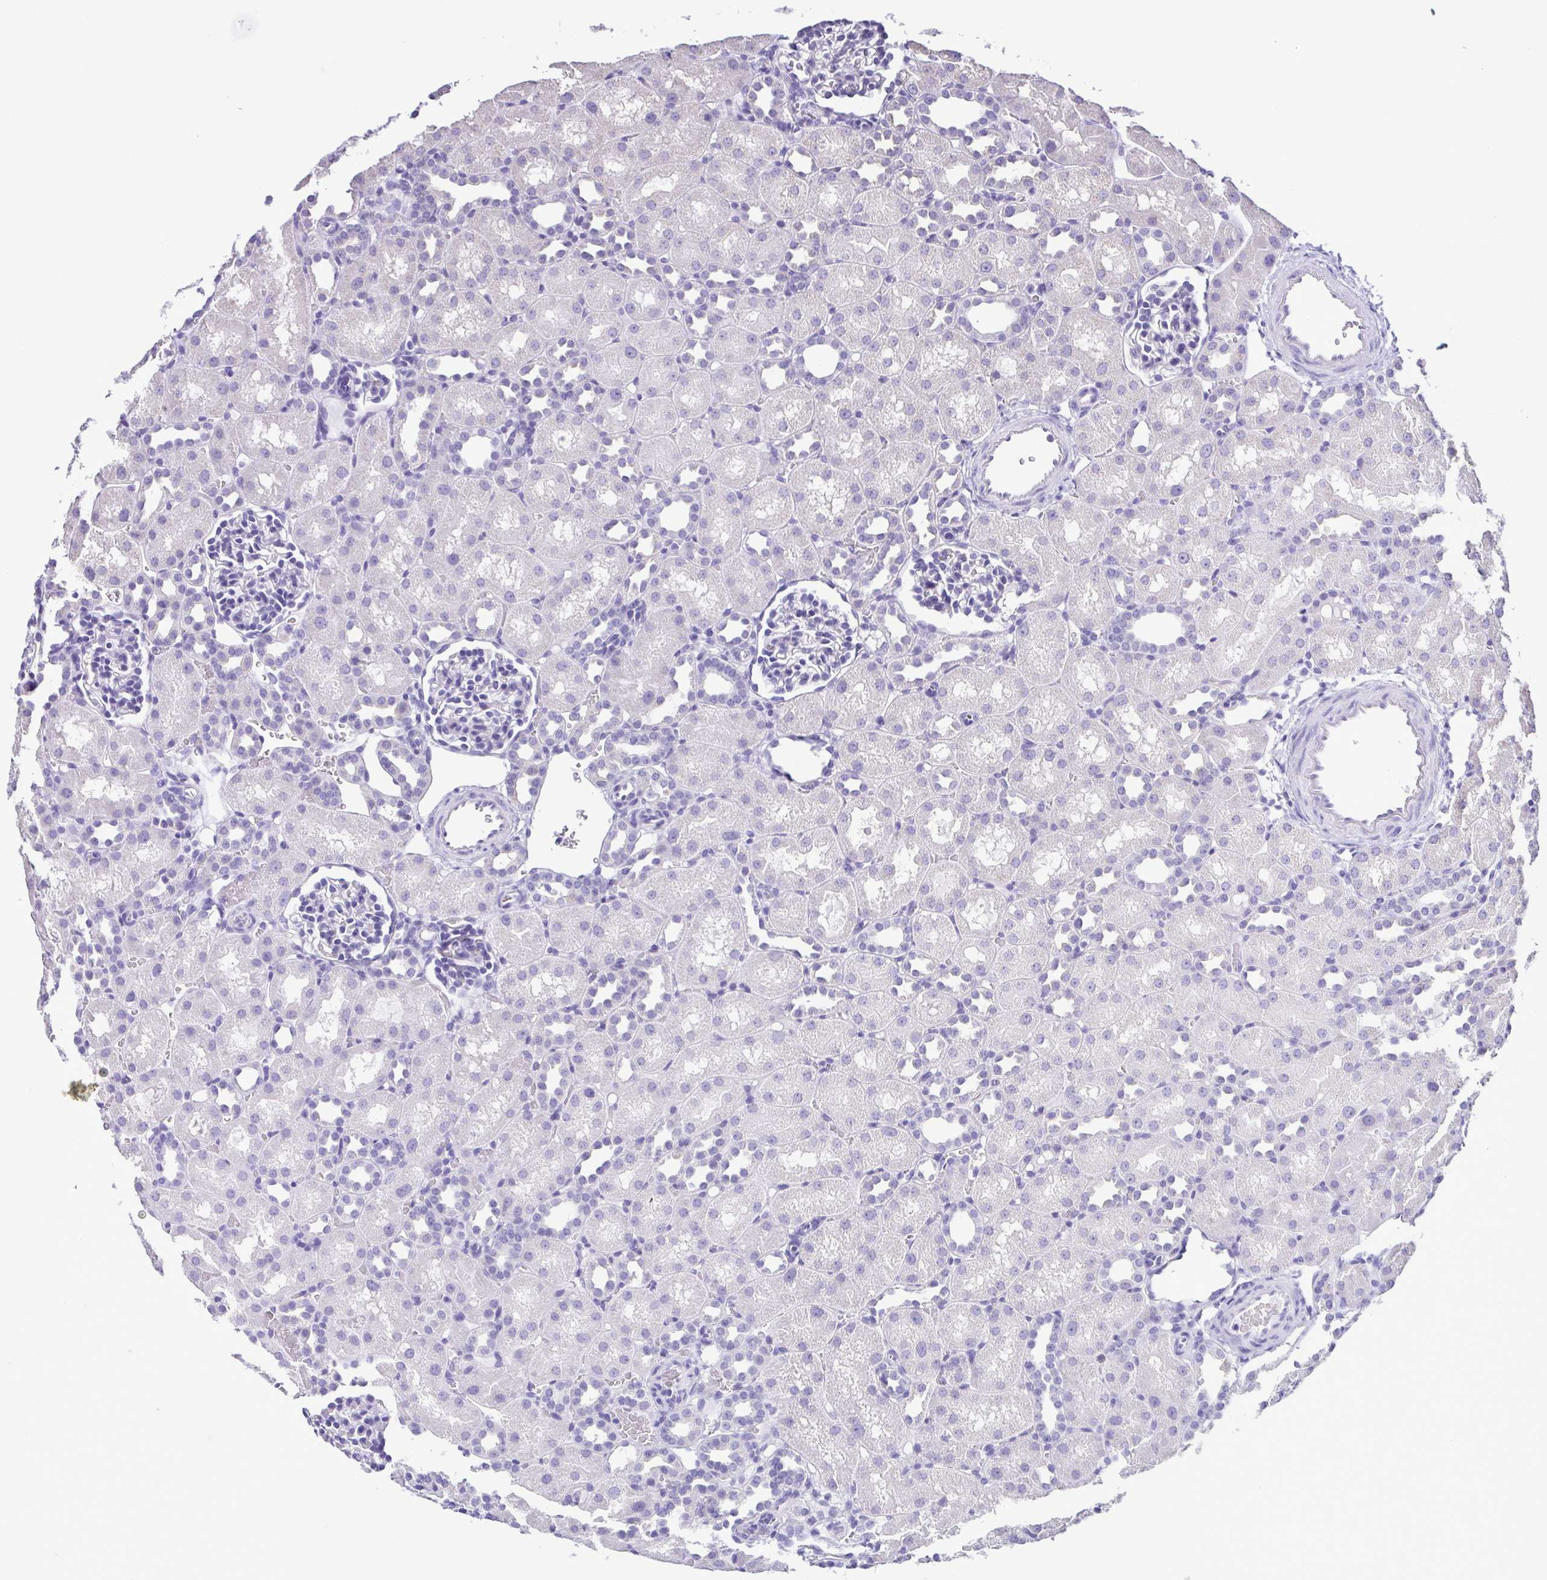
{"staining": {"intensity": "negative", "quantity": "none", "location": "none"}, "tissue": "kidney", "cell_type": "Cells in glomeruli", "image_type": "normal", "snomed": [{"axis": "morphology", "description": "Normal tissue, NOS"}, {"axis": "topography", "description": "Kidney"}], "caption": "Immunohistochemistry micrograph of benign kidney stained for a protein (brown), which displays no expression in cells in glomeruli.", "gene": "CBY2", "patient": {"sex": "male", "age": 1}}